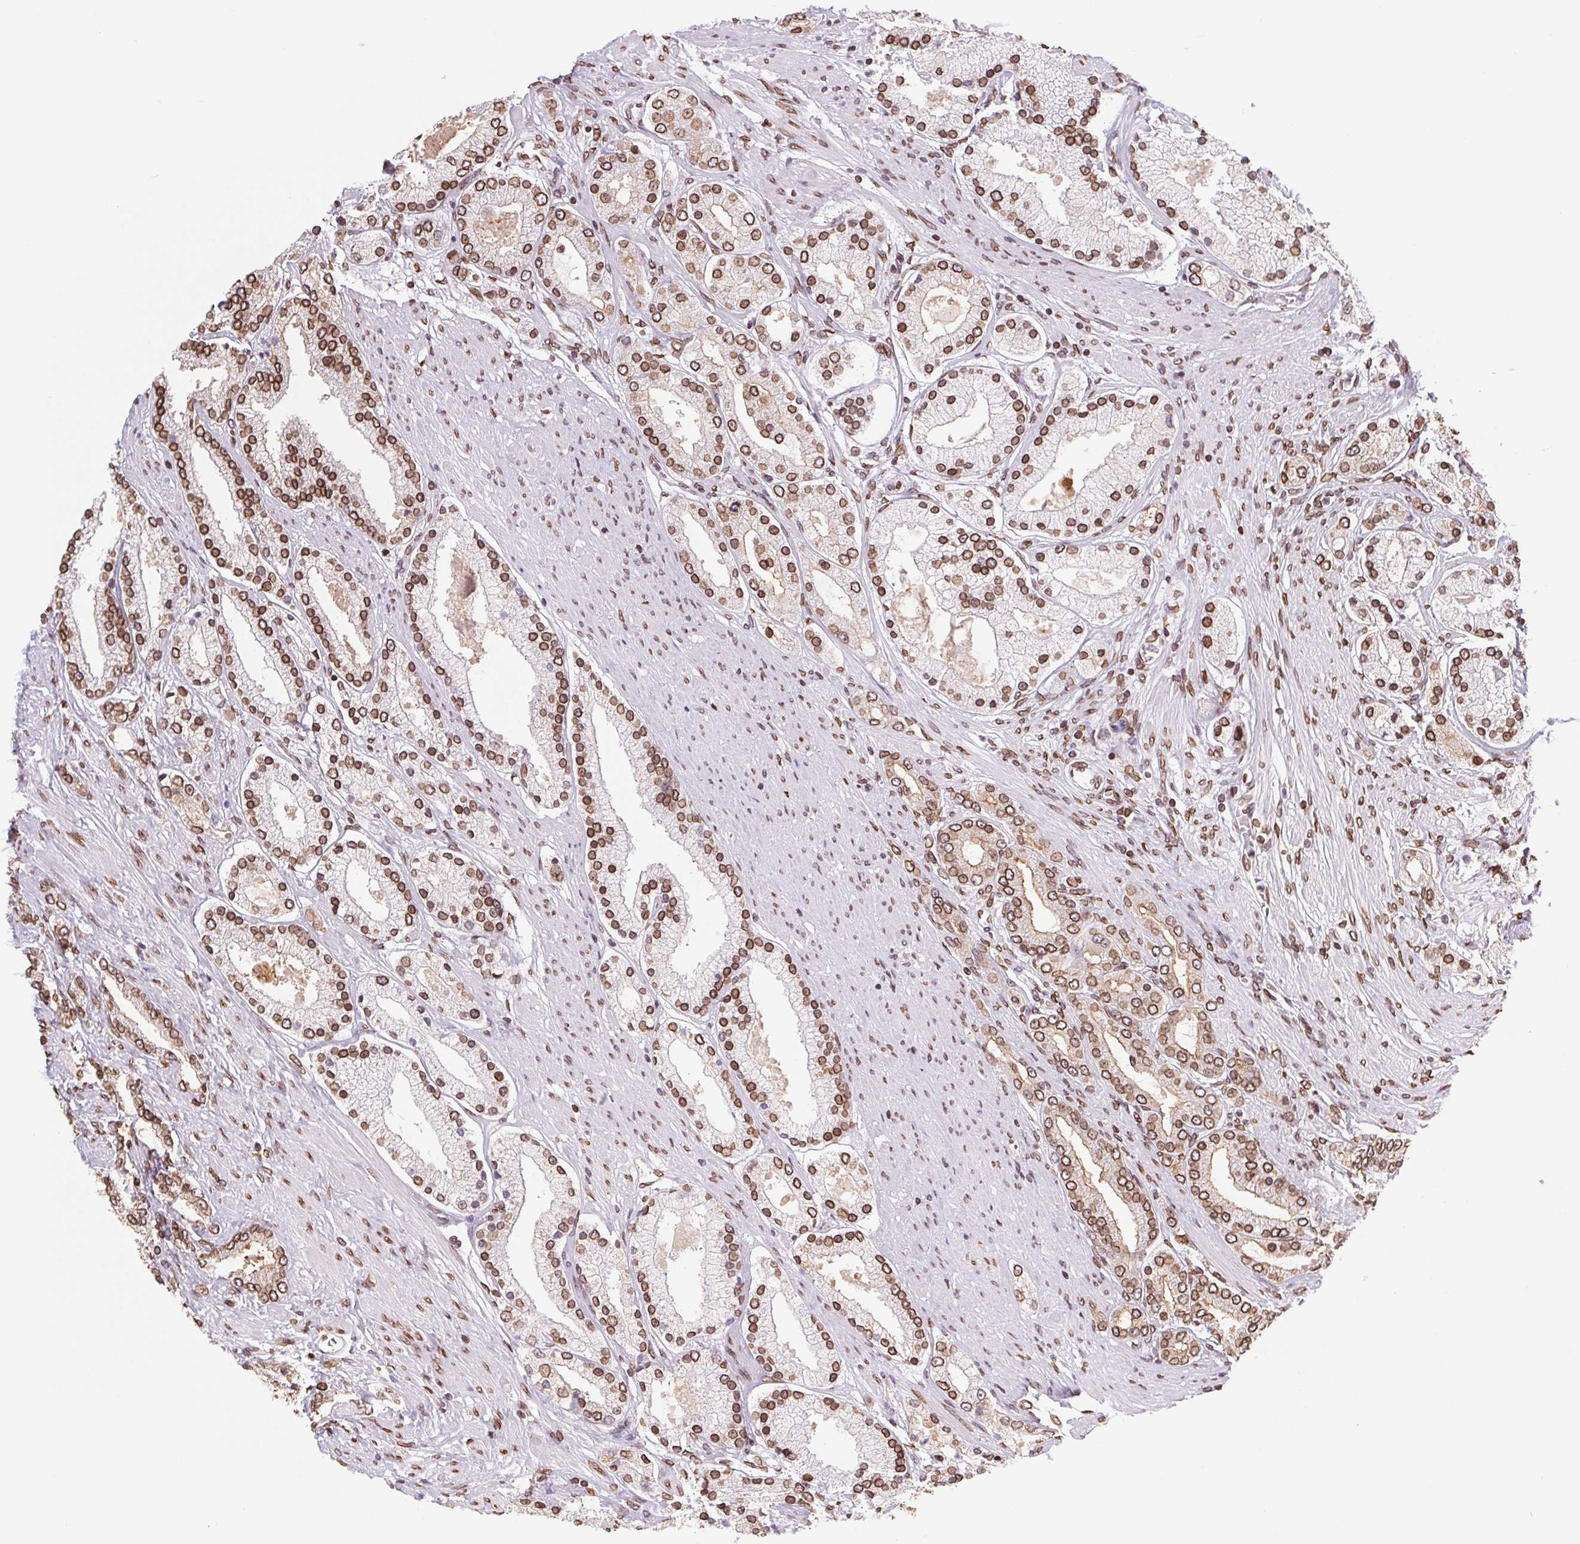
{"staining": {"intensity": "strong", "quantity": ">75%", "location": "cytoplasmic/membranous,nuclear"}, "tissue": "prostate cancer", "cell_type": "Tumor cells", "image_type": "cancer", "snomed": [{"axis": "morphology", "description": "Adenocarcinoma, High grade"}, {"axis": "topography", "description": "Prostate"}], "caption": "This histopathology image shows prostate cancer (adenocarcinoma (high-grade)) stained with immunohistochemistry to label a protein in brown. The cytoplasmic/membranous and nuclear of tumor cells show strong positivity for the protein. Nuclei are counter-stained blue.", "gene": "LMNB2", "patient": {"sex": "male", "age": 67}}